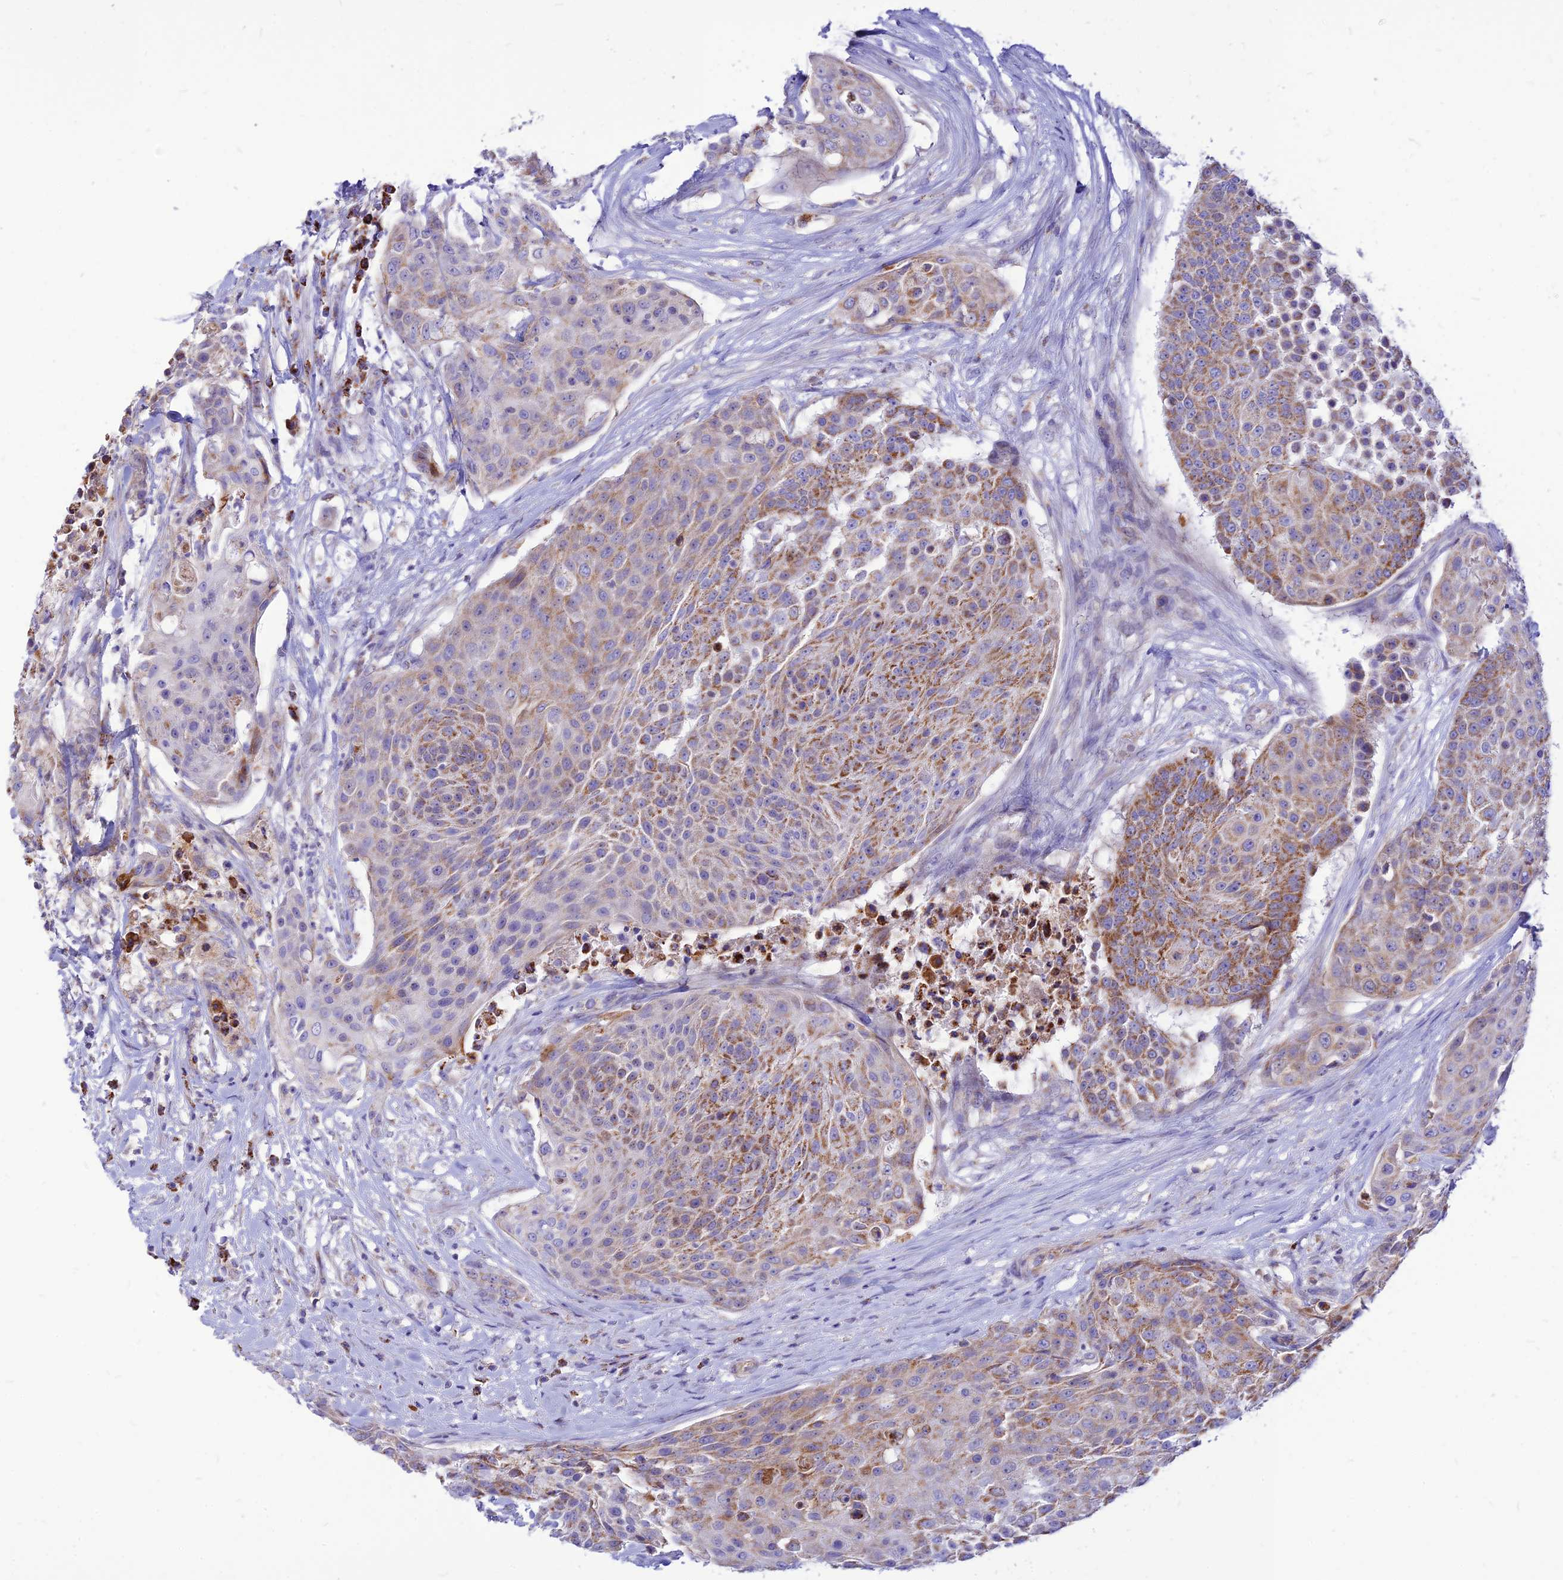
{"staining": {"intensity": "moderate", "quantity": "25%-75%", "location": "cytoplasmic/membranous"}, "tissue": "urothelial cancer", "cell_type": "Tumor cells", "image_type": "cancer", "snomed": [{"axis": "morphology", "description": "Urothelial carcinoma, High grade"}, {"axis": "topography", "description": "Urinary bladder"}], "caption": "High-magnification brightfield microscopy of urothelial carcinoma (high-grade) stained with DAB (3,3'-diaminobenzidine) (brown) and counterstained with hematoxylin (blue). tumor cells exhibit moderate cytoplasmic/membranous expression is present in approximately25%-75% of cells.", "gene": "ECI1", "patient": {"sex": "female", "age": 63}}